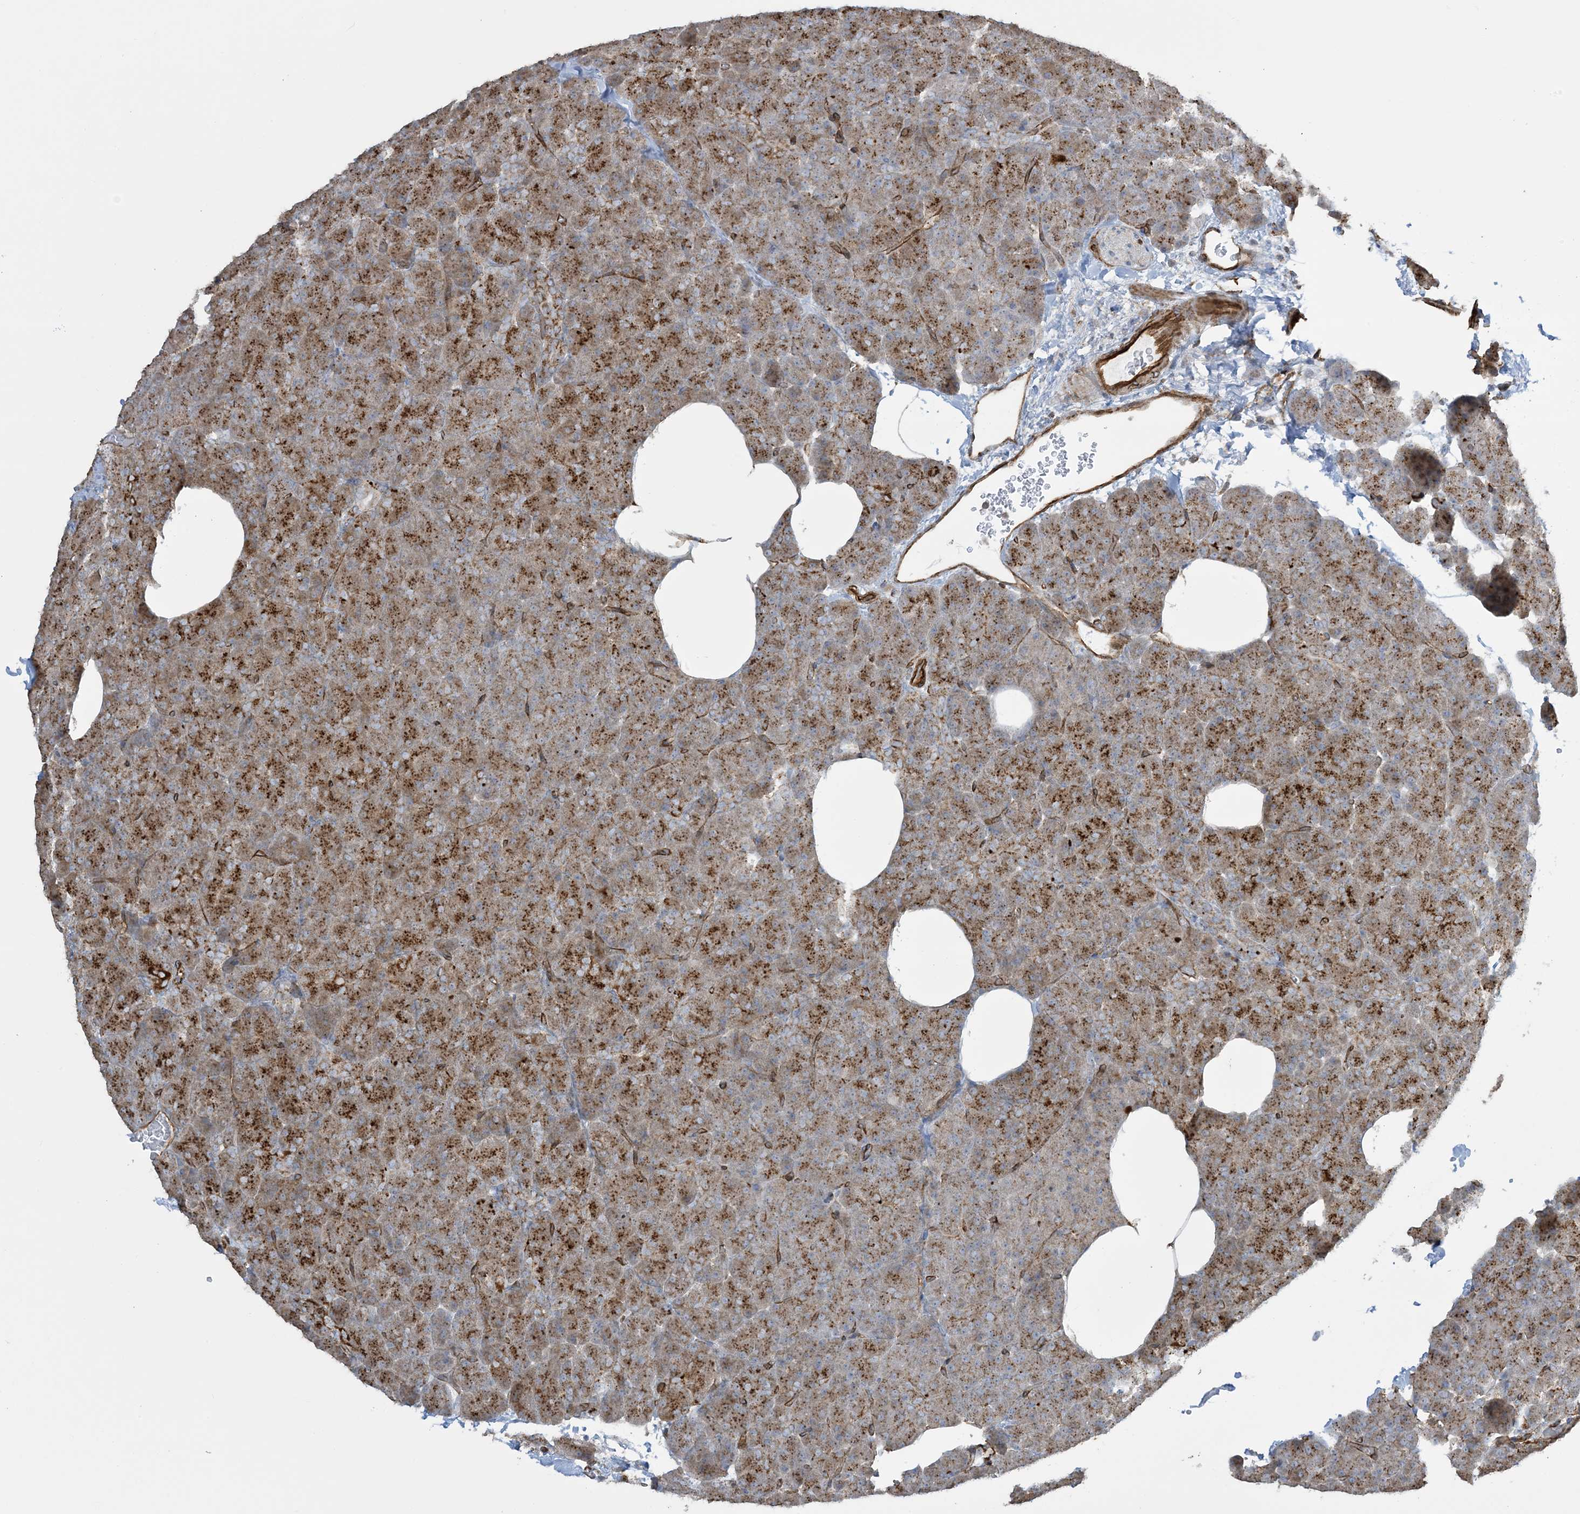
{"staining": {"intensity": "moderate", "quantity": ">75%", "location": "cytoplasmic/membranous"}, "tissue": "pancreas", "cell_type": "Exocrine glandular cells", "image_type": "normal", "snomed": [{"axis": "morphology", "description": "Normal tissue, NOS"}, {"axis": "morphology", "description": "Carcinoid, malignant, NOS"}, {"axis": "topography", "description": "Pancreas"}], "caption": "The micrograph exhibits immunohistochemical staining of benign pancreas. There is moderate cytoplasmic/membranous positivity is identified in approximately >75% of exocrine glandular cells. Using DAB (brown) and hematoxylin (blue) stains, captured at high magnification using brightfield microscopy.", "gene": "AGA", "patient": {"sex": "female", "age": 35}}